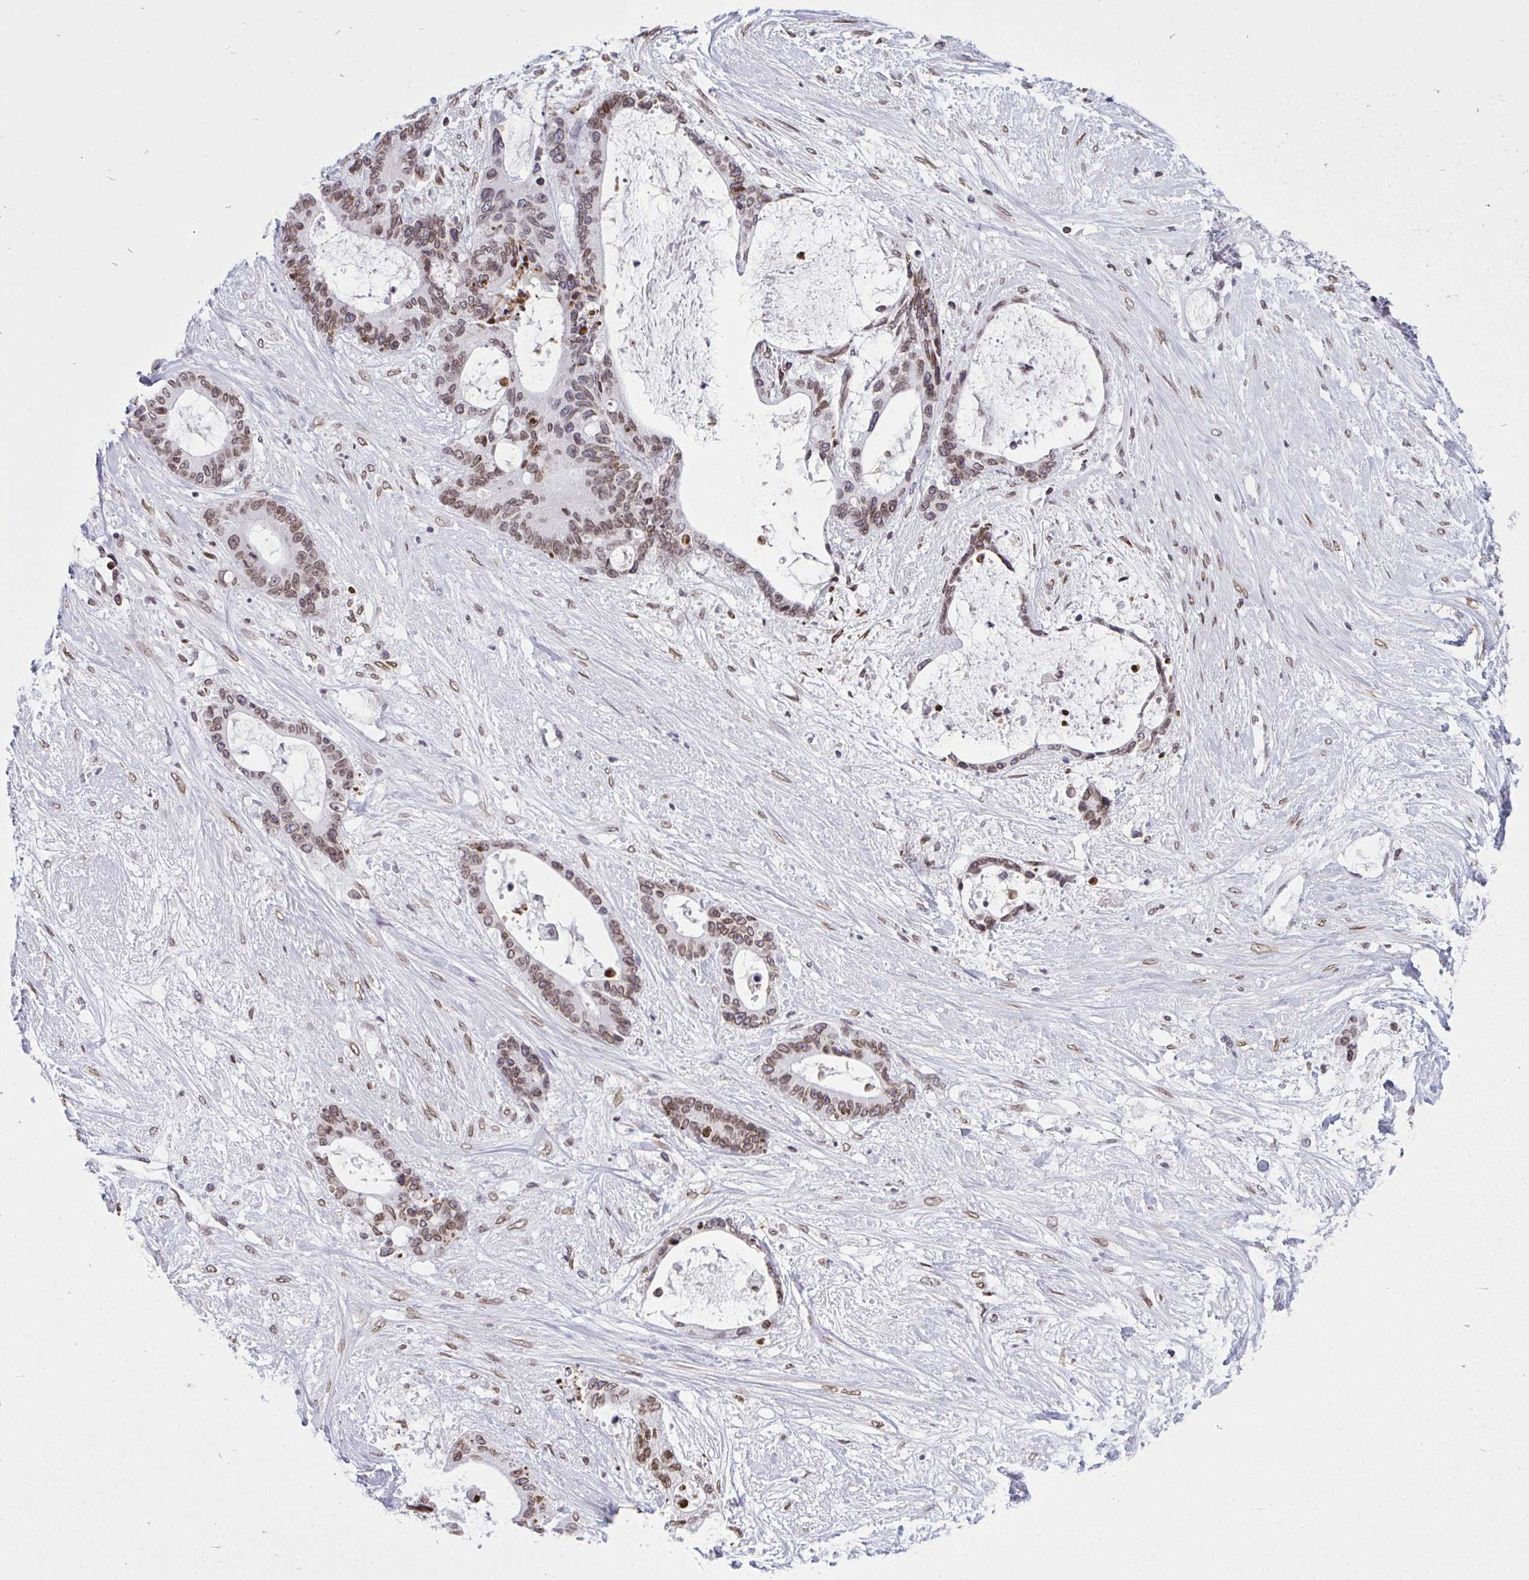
{"staining": {"intensity": "moderate", "quantity": ">75%", "location": "cytoplasmic/membranous,nuclear"}, "tissue": "liver cancer", "cell_type": "Tumor cells", "image_type": "cancer", "snomed": [{"axis": "morphology", "description": "Normal tissue, NOS"}, {"axis": "morphology", "description": "Cholangiocarcinoma"}, {"axis": "topography", "description": "Liver"}, {"axis": "topography", "description": "Peripheral nerve tissue"}], "caption": "This is an image of IHC staining of liver cancer (cholangiocarcinoma), which shows moderate expression in the cytoplasmic/membranous and nuclear of tumor cells.", "gene": "LMNB2", "patient": {"sex": "female", "age": 73}}